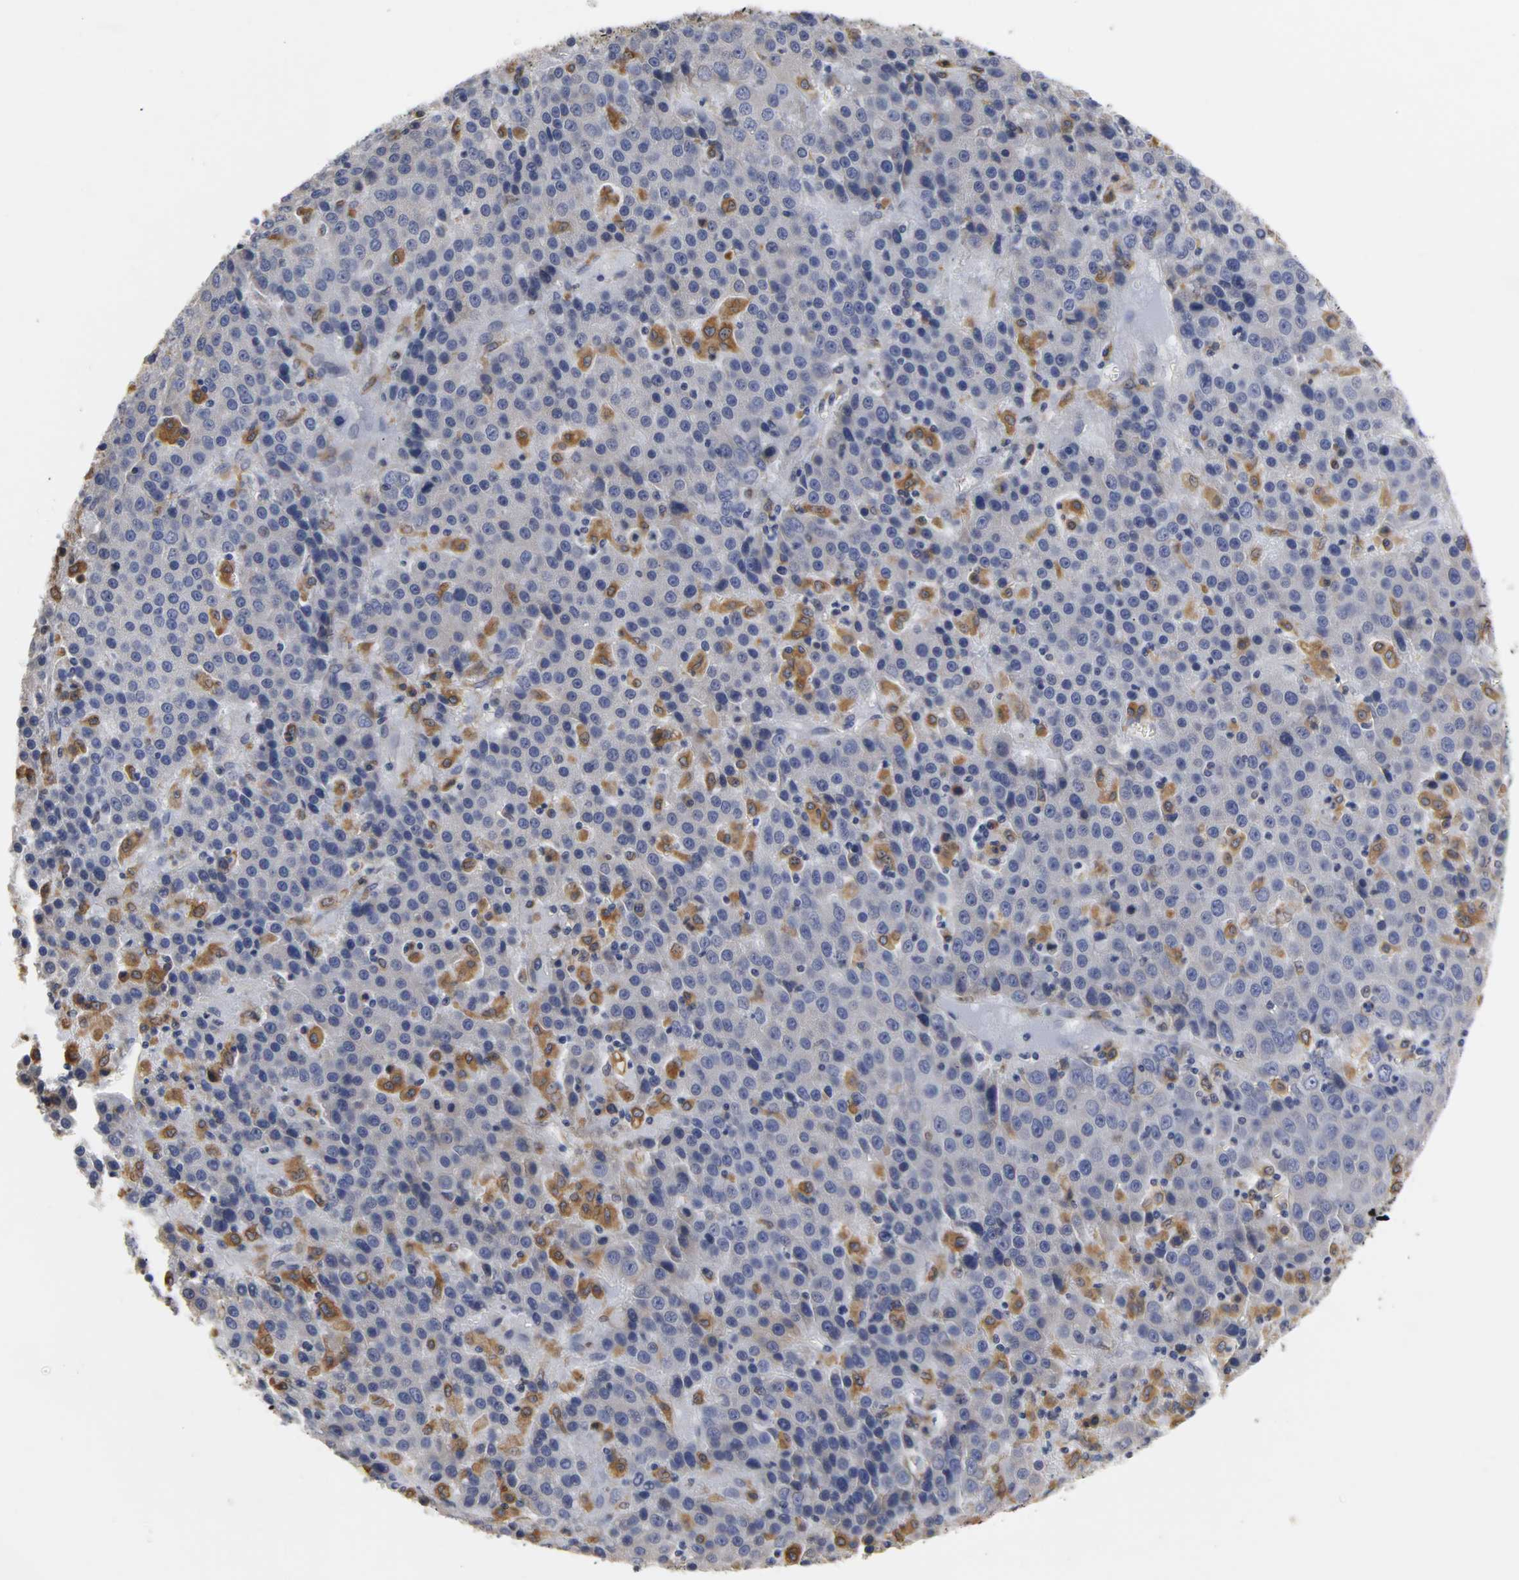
{"staining": {"intensity": "moderate", "quantity": "<25%", "location": "cytoplasmic/membranous"}, "tissue": "liver cancer", "cell_type": "Tumor cells", "image_type": "cancer", "snomed": [{"axis": "morphology", "description": "Carcinoma, Hepatocellular, NOS"}, {"axis": "topography", "description": "Liver"}], "caption": "The micrograph exhibits immunohistochemical staining of liver cancer. There is moderate cytoplasmic/membranous staining is seen in approximately <25% of tumor cells.", "gene": "HCK", "patient": {"sex": "female", "age": 53}}